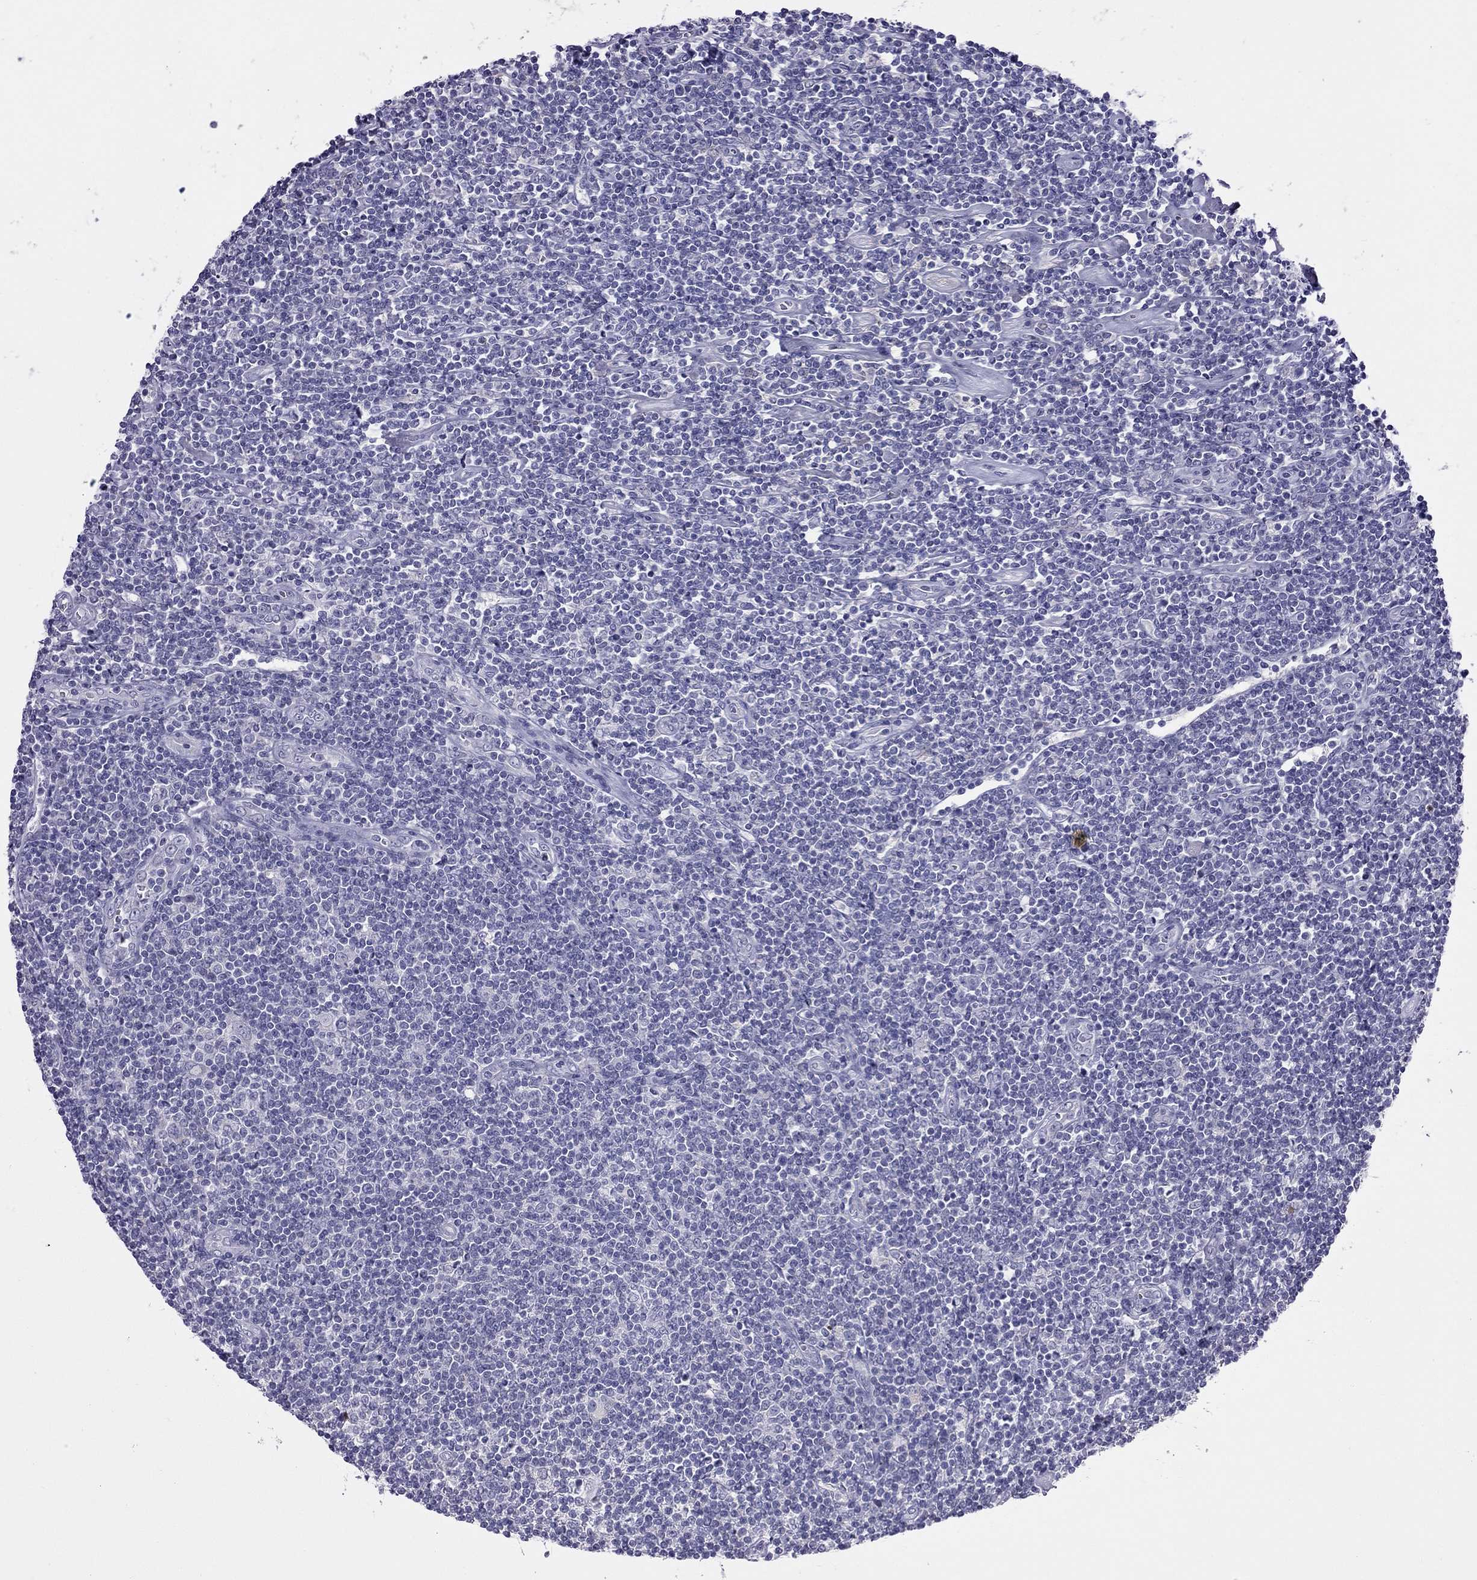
{"staining": {"intensity": "negative", "quantity": "none", "location": "none"}, "tissue": "lymphoma", "cell_type": "Tumor cells", "image_type": "cancer", "snomed": [{"axis": "morphology", "description": "Hodgkin's disease, NOS"}, {"axis": "topography", "description": "Lymph node"}], "caption": "Lymphoma was stained to show a protein in brown. There is no significant expression in tumor cells.", "gene": "PPP1R3A", "patient": {"sex": "male", "age": 40}}